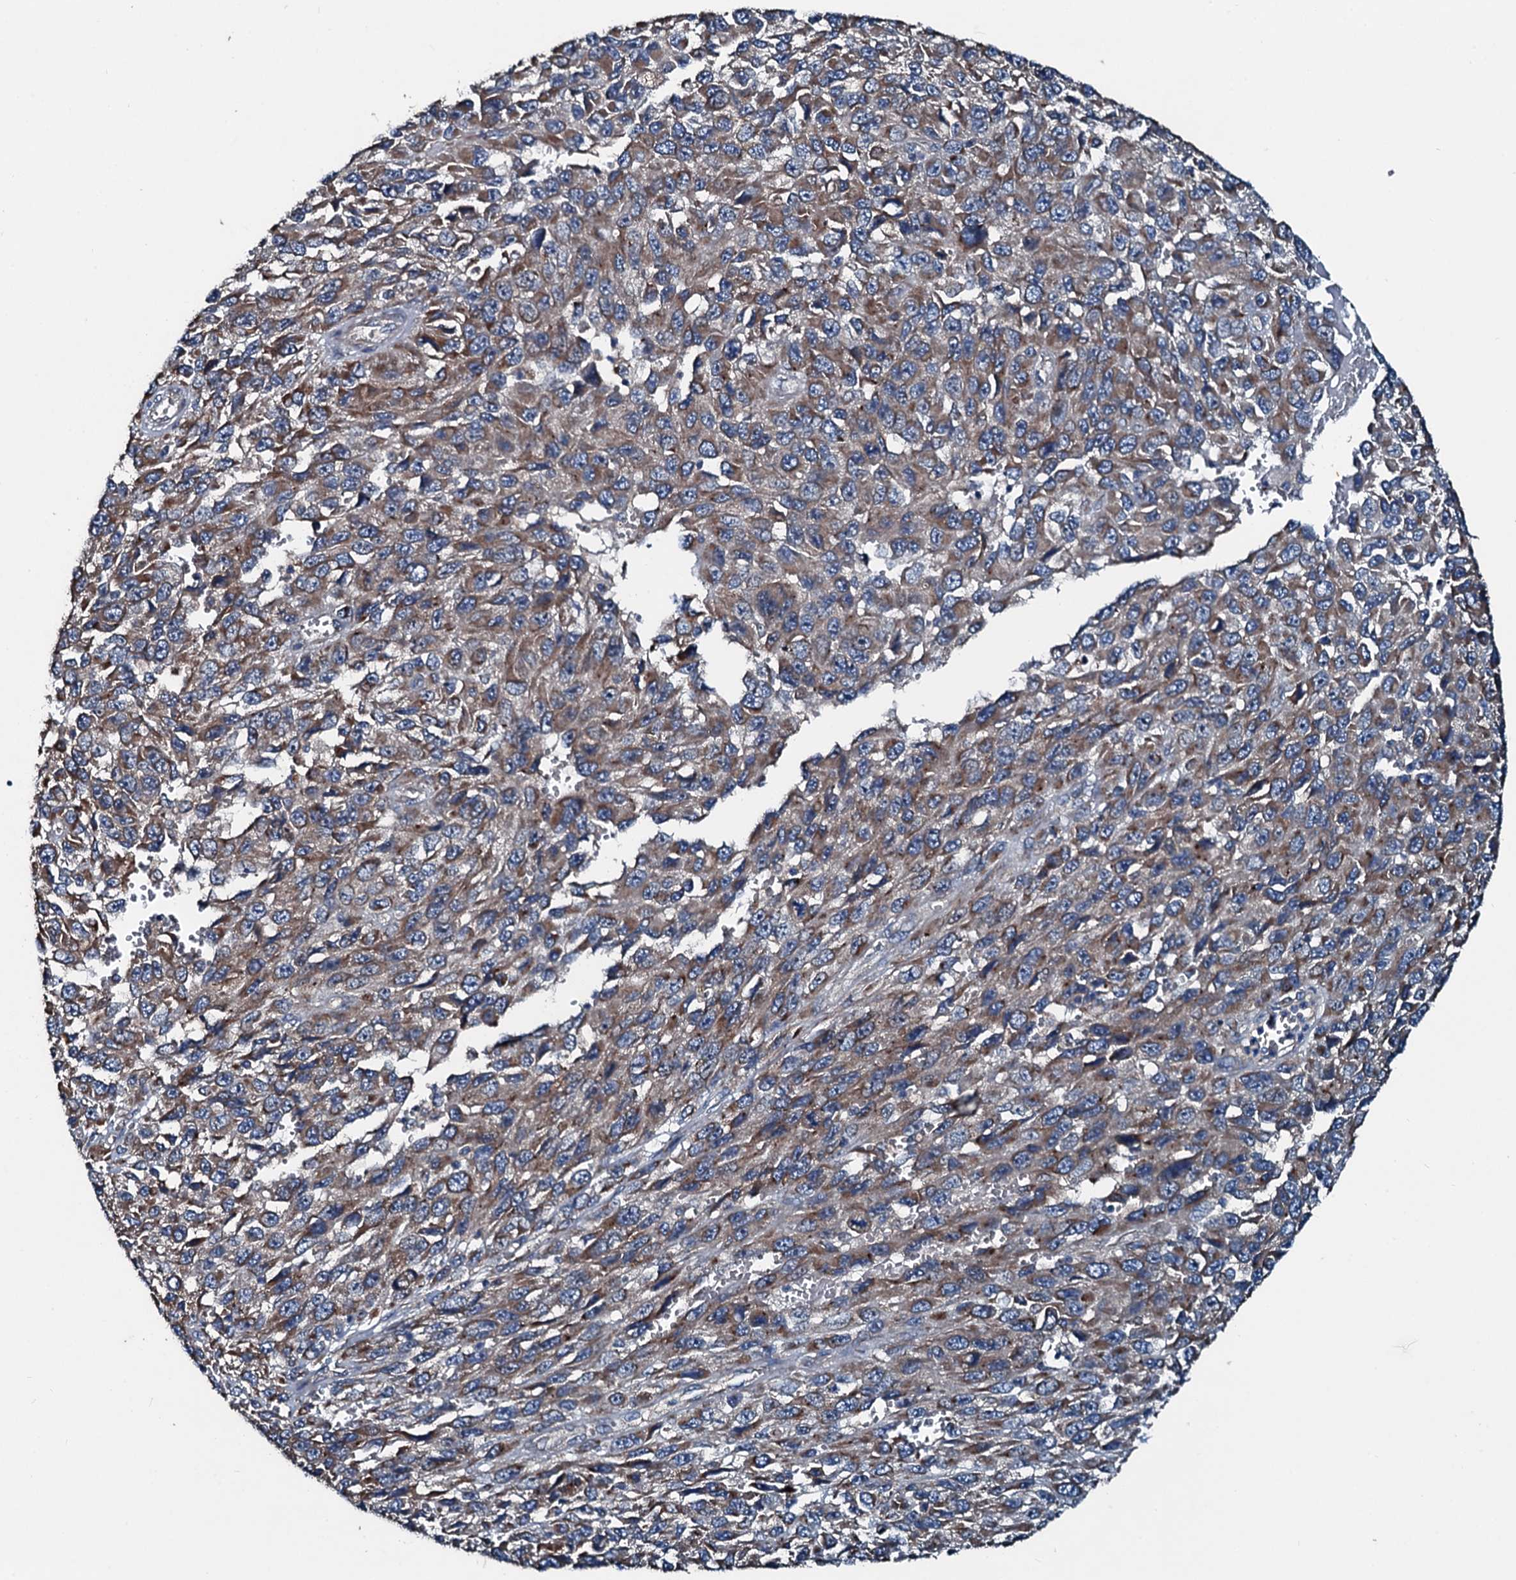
{"staining": {"intensity": "moderate", "quantity": ">75%", "location": "cytoplasmic/membranous"}, "tissue": "melanoma", "cell_type": "Tumor cells", "image_type": "cancer", "snomed": [{"axis": "morphology", "description": "Normal tissue, NOS"}, {"axis": "morphology", "description": "Malignant melanoma, NOS"}, {"axis": "topography", "description": "Skin"}], "caption": "An immunohistochemistry histopathology image of tumor tissue is shown. Protein staining in brown highlights moderate cytoplasmic/membranous positivity in malignant melanoma within tumor cells.", "gene": "ACSS3", "patient": {"sex": "female", "age": 96}}